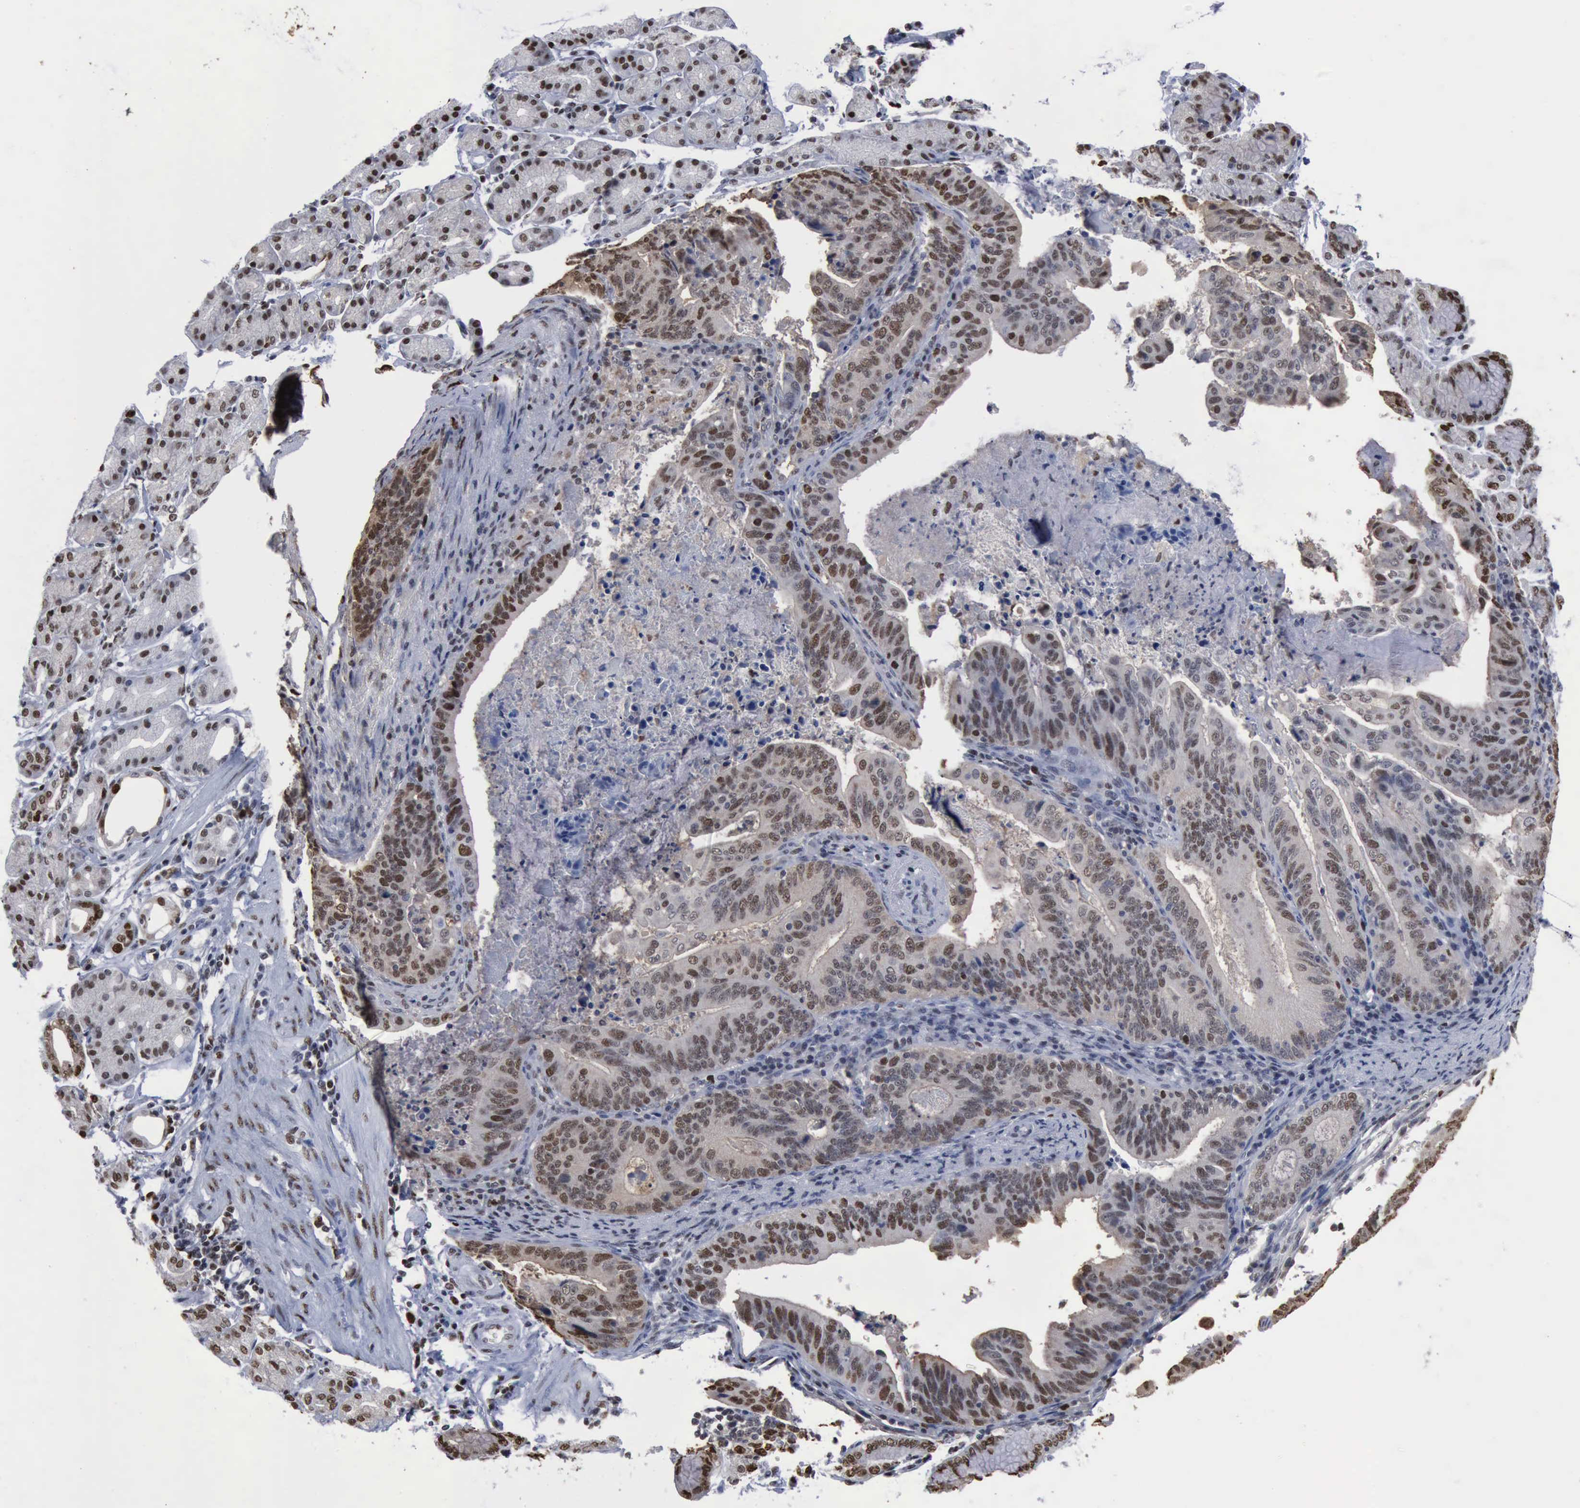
{"staining": {"intensity": "weak", "quantity": "25%-75%", "location": "nuclear"}, "tissue": "stomach cancer", "cell_type": "Tumor cells", "image_type": "cancer", "snomed": [{"axis": "morphology", "description": "Adenocarcinoma, NOS"}, {"axis": "topography", "description": "Stomach, upper"}], "caption": "High-magnification brightfield microscopy of stomach adenocarcinoma stained with DAB (3,3'-diaminobenzidine) (brown) and counterstained with hematoxylin (blue). tumor cells exhibit weak nuclear staining is appreciated in about25%-75% of cells. Nuclei are stained in blue.", "gene": "PCNA", "patient": {"sex": "female", "age": 50}}